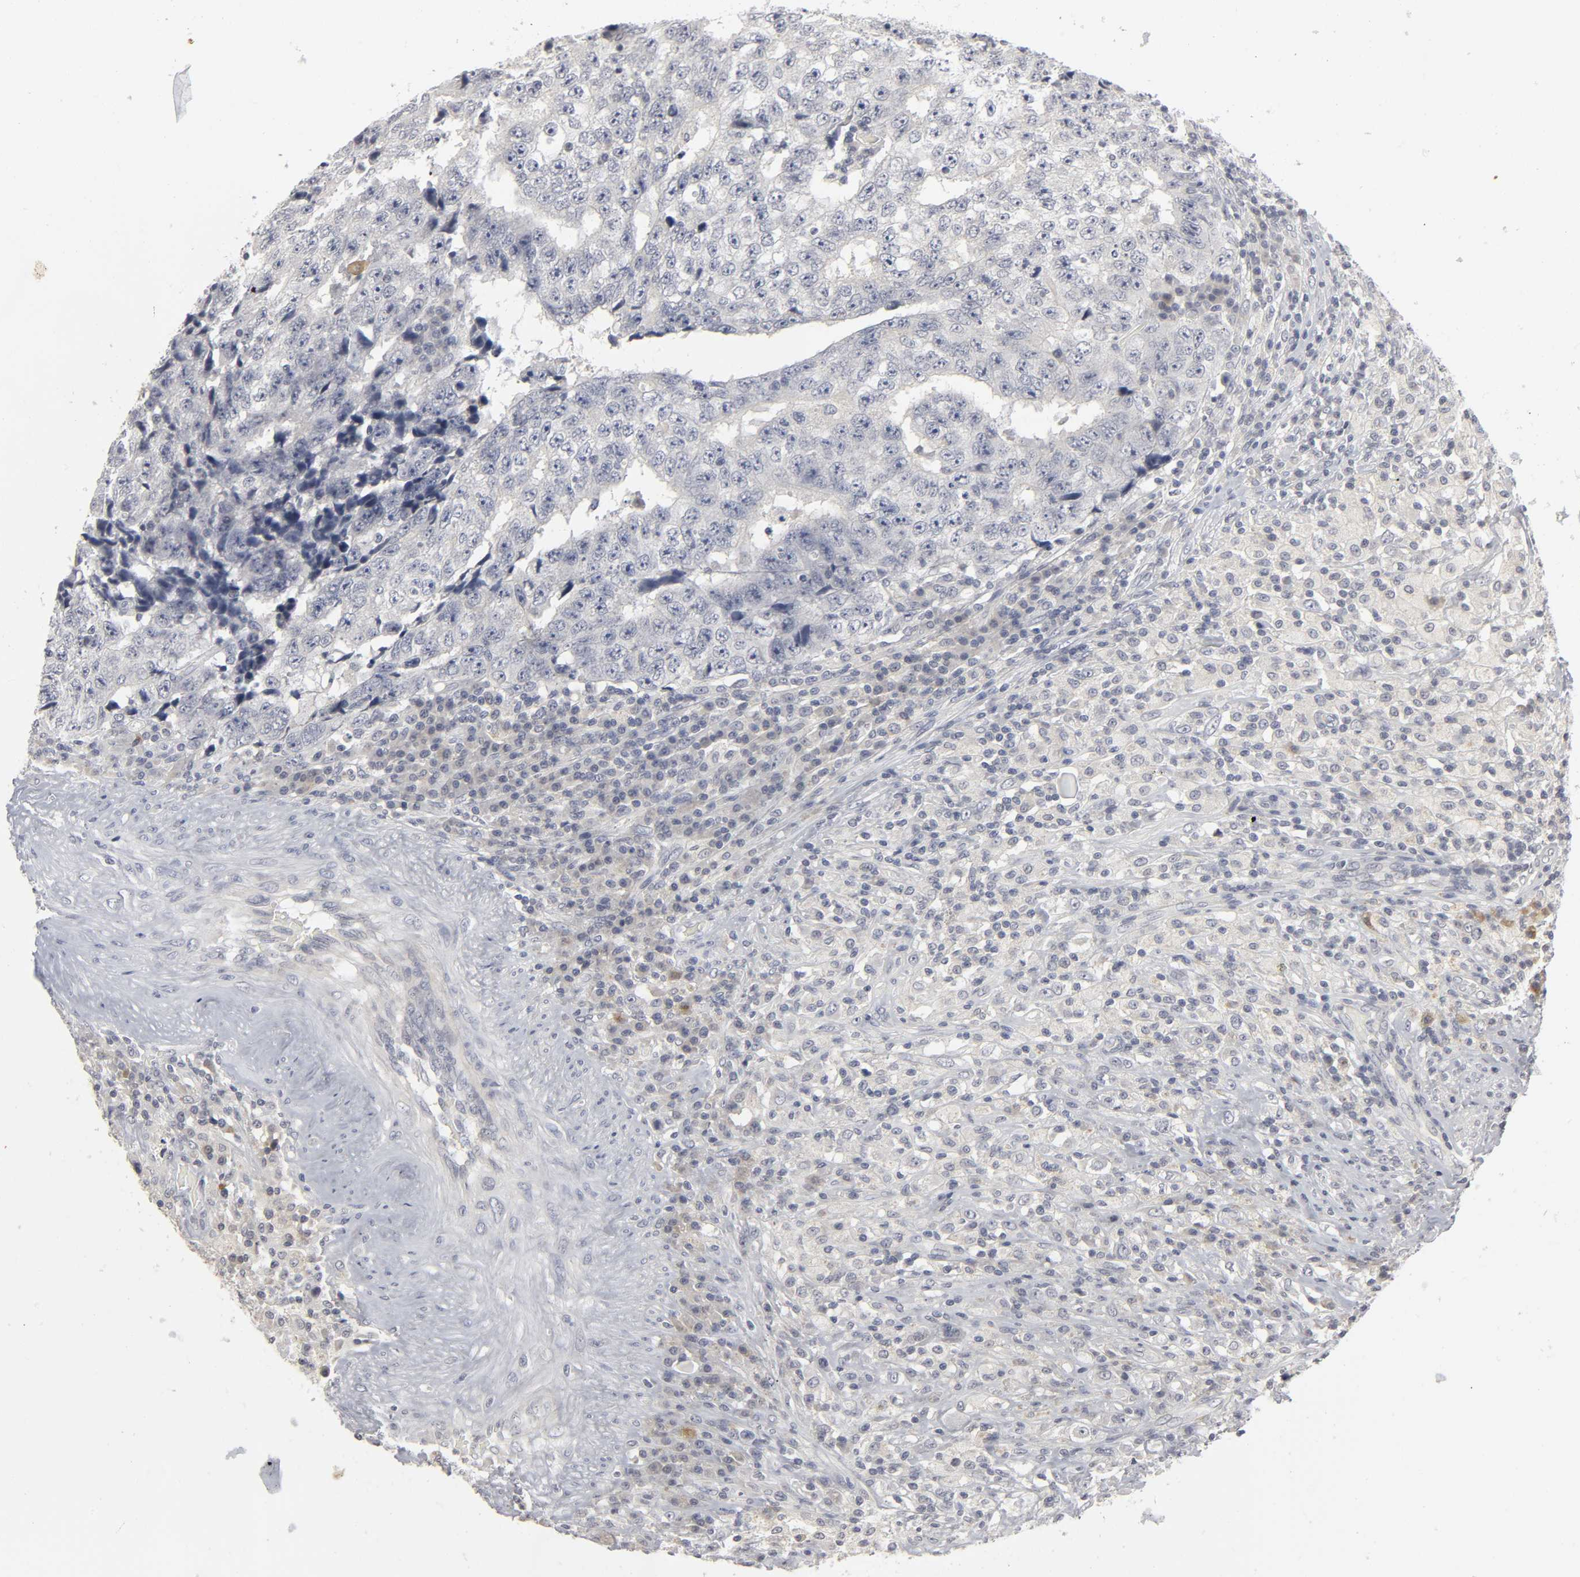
{"staining": {"intensity": "negative", "quantity": "none", "location": "none"}, "tissue": "testis cancer", "cell_type": "Tumor cells", "image_type": "cancer", "snomed": [{"axis": "morphology", "description": "Necrosis, NOS"}, {"axis": "morphology", "description": "Carcinoma, Embryonal, NOS"}, {"axis": "topography", "description": "Testis"}], "caption": "DAB immunohistochemical staining of human embryonal carcinoma (testis) shows no significant staining in tumor cells.", "gene": "TCAP", "patient": {"sex": "male", "age": 19}}